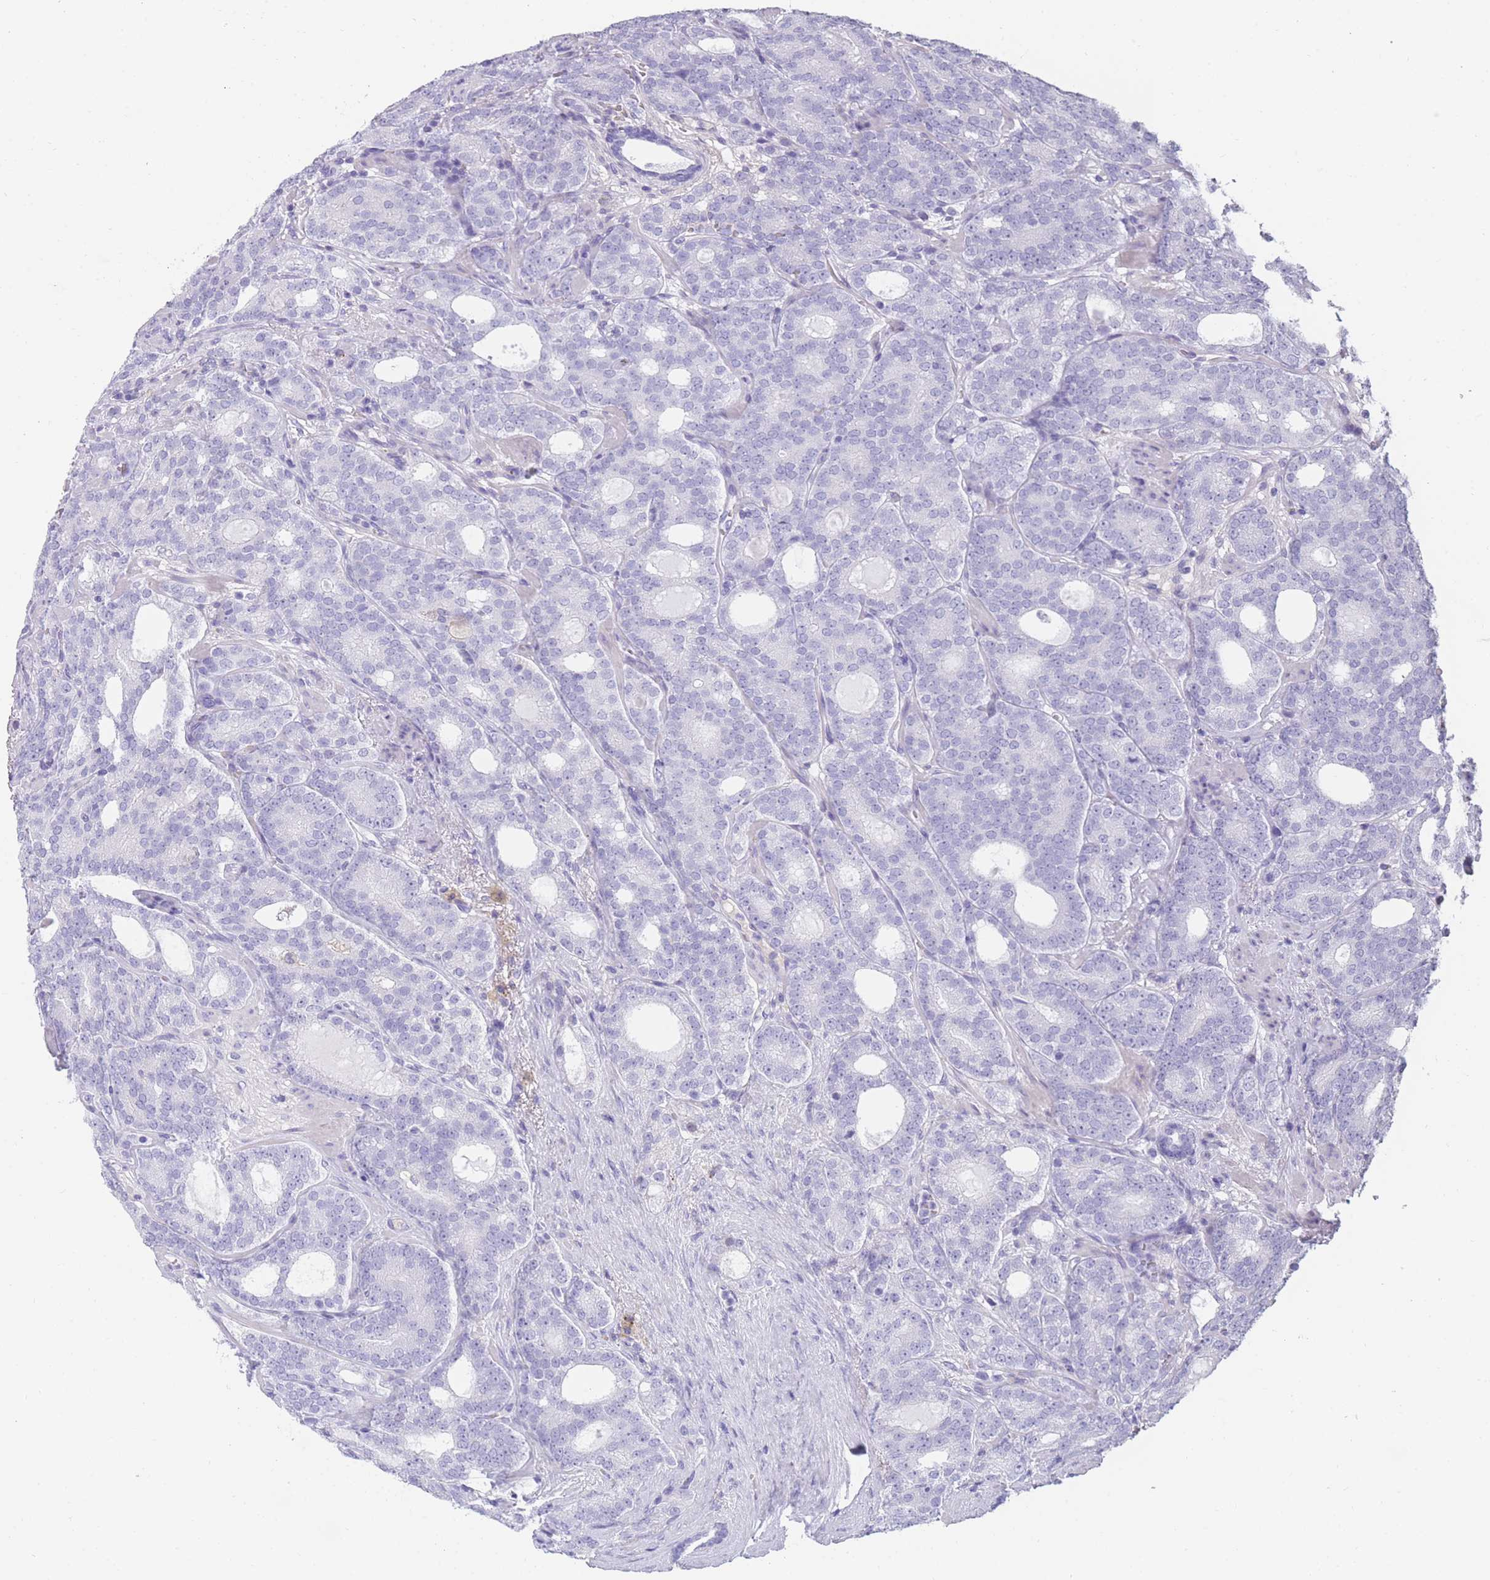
{"staining": {"intensity": "negative", "quantity": "none", "location": "none"}, "tissue": "prostate cancer", "cell_type": "Tumor cells", "image_type": "cancer", "snomed": [{"axis": "morphology", "description": "Adenocarcinoma, High grade"}, {"axis": "topography", "description": "Prostate"}], "caption": "Prostate high-grade adenocarcinoma was stained to show a protein in brown. There is no significant positivity in tumor cells.", "gene": "TNFSF11", "patient": {"sex": "male", "age": 64}}